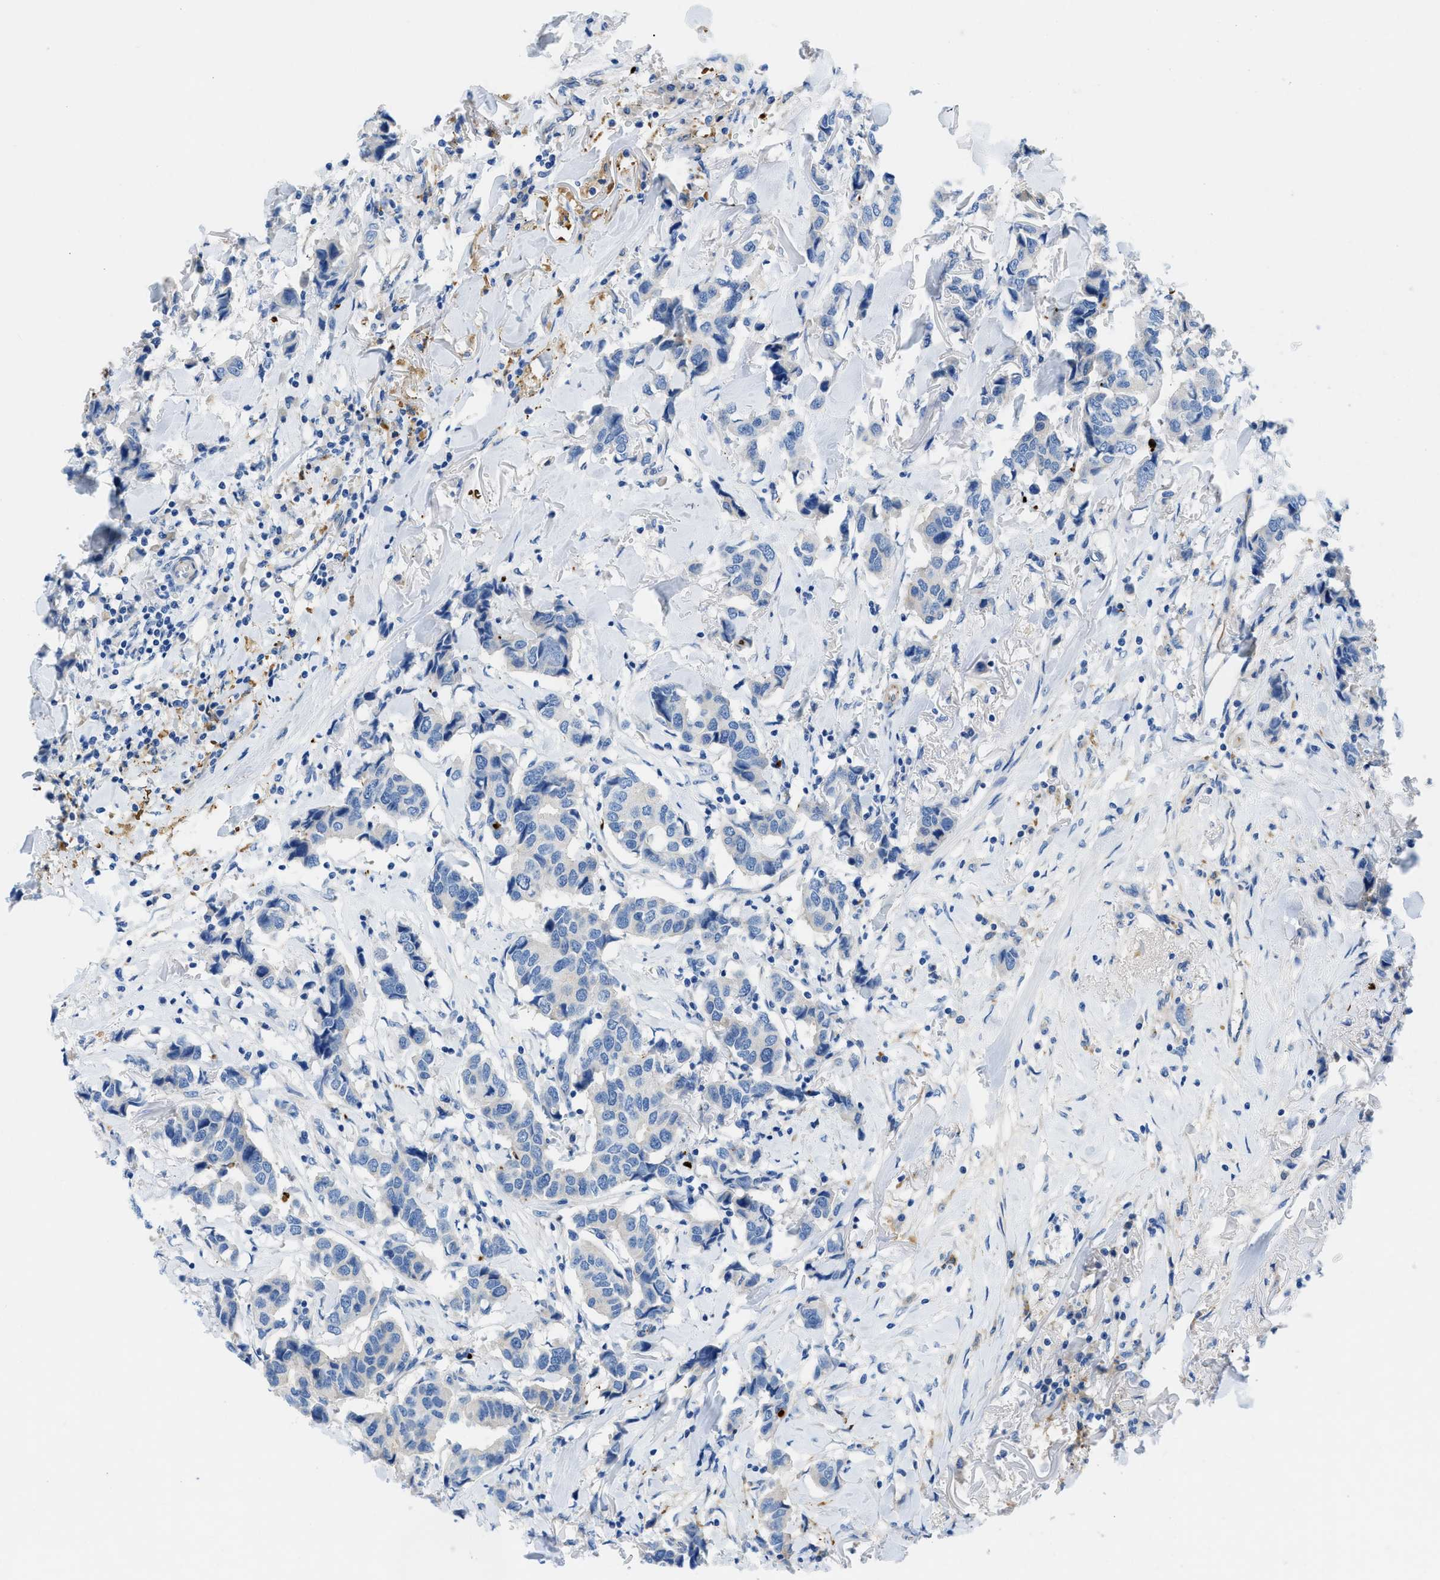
{"staining": {"intensity": "negative", "quantity": "none", "location": "none"}, "tissue": "breast cancer", "cell_type": "Tumor cells", "image_type": "cancer", "snomed": [{"axis": "morphology", "description": "Duct carcinoma"}, {"axis": "topography", "description": "Breast"}], "caption": "Human breast cancer (intraductal carcinoma) stained for a protein using immunohistochemistry (IHC) exhibits no positivity in tumor cells.", "gene": "XCR1", "patient": {"sex": "female", "age": 80}}